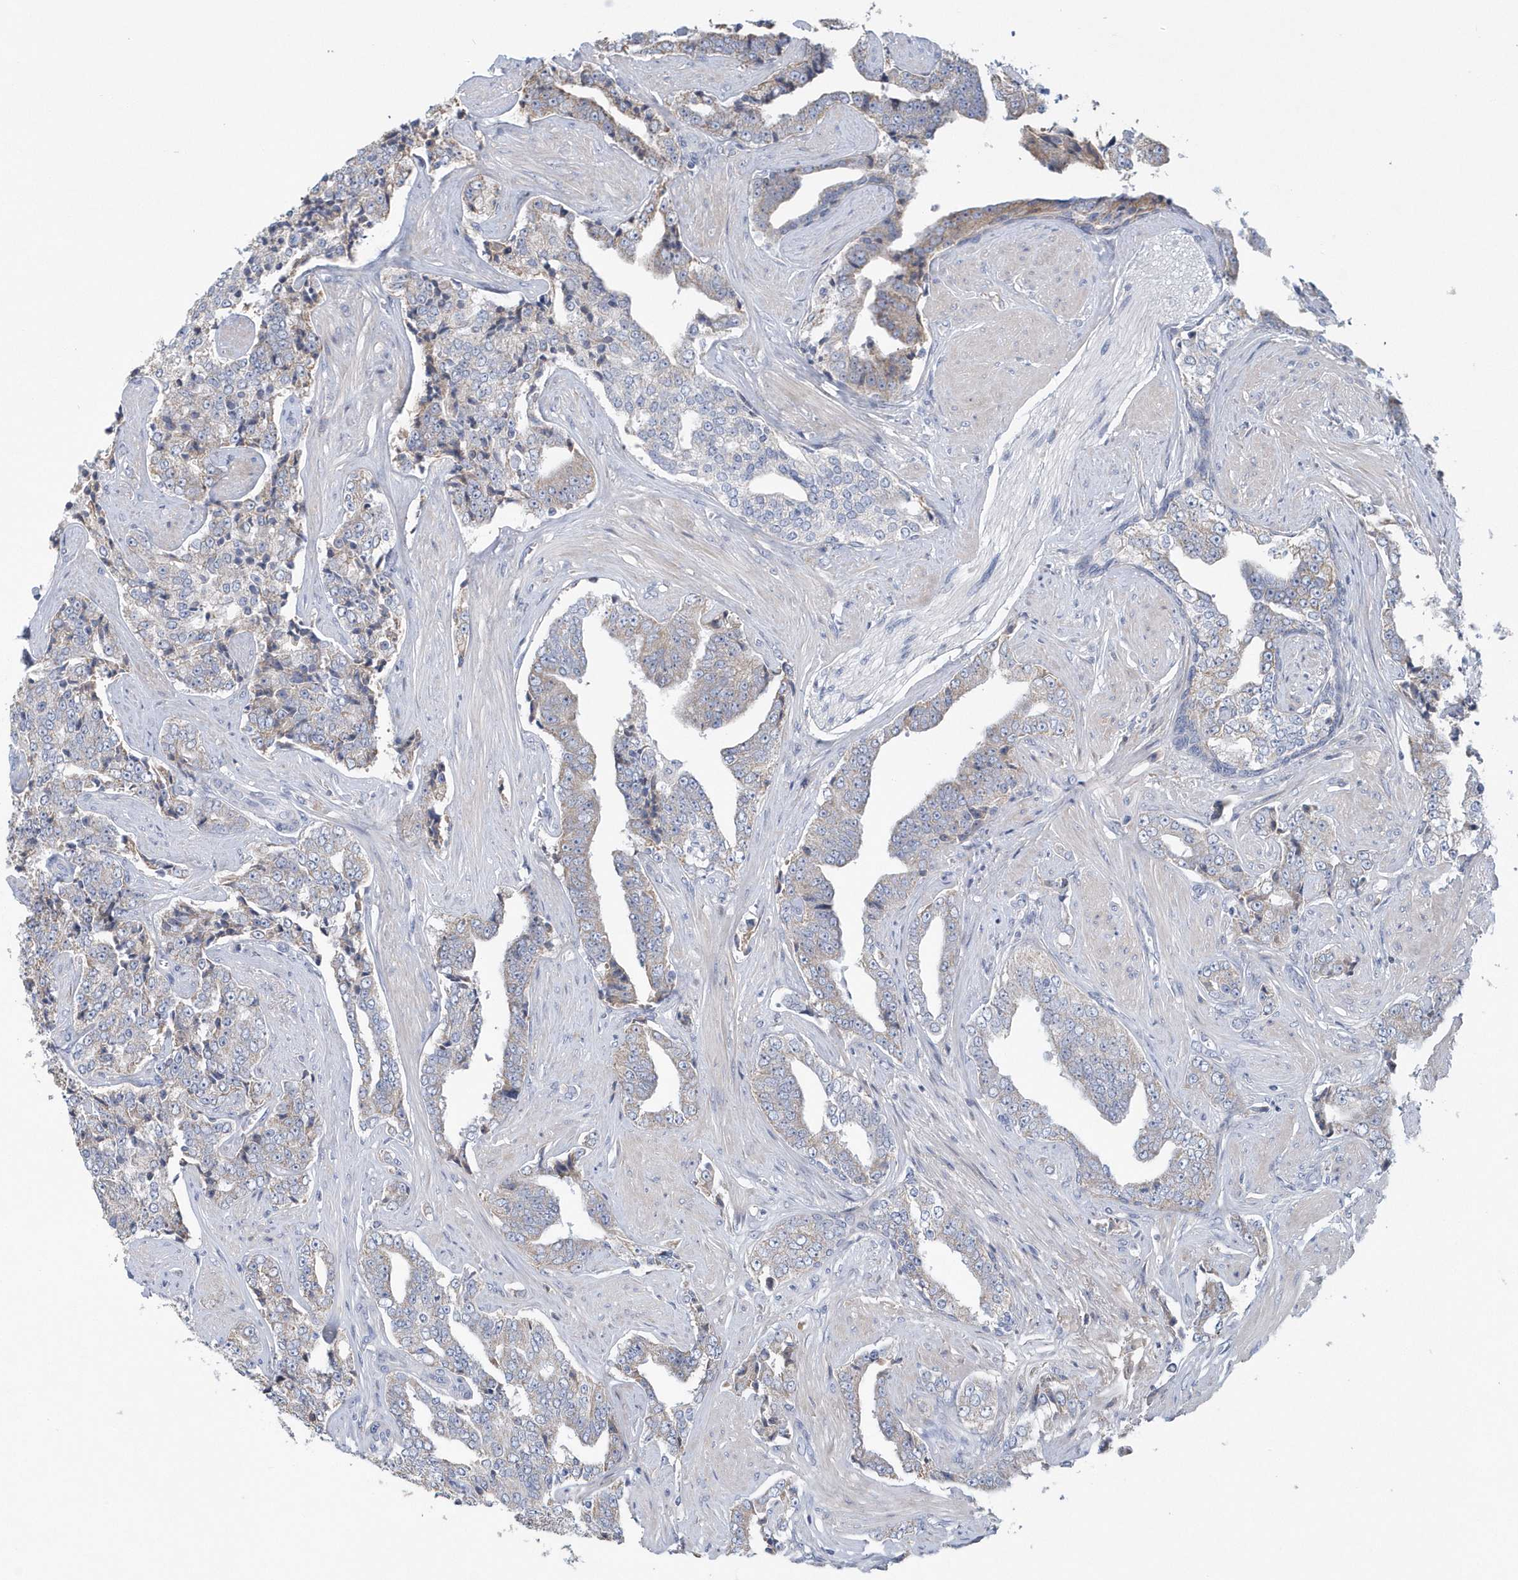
{"staining": {"intensity": "weak", "quantity": "<25%", "location": "cytoplasmic/membranous"}, "tissue": "prostate cancer", "cell_type": "Tumor cells", "image_type": "cancer", "snomed": [{"axis": "morphology", "description": "Adenocarcinoma, High grade"}, {"axis": "topography", "description": "Prostate"}], "caption": "Immunohistochemical staining of human prostate high-grade adenocarcinoma displays no significant staining in tumor cells.", "gene": "SPATA18", "patient": {"sex": "male", "age": 71}}